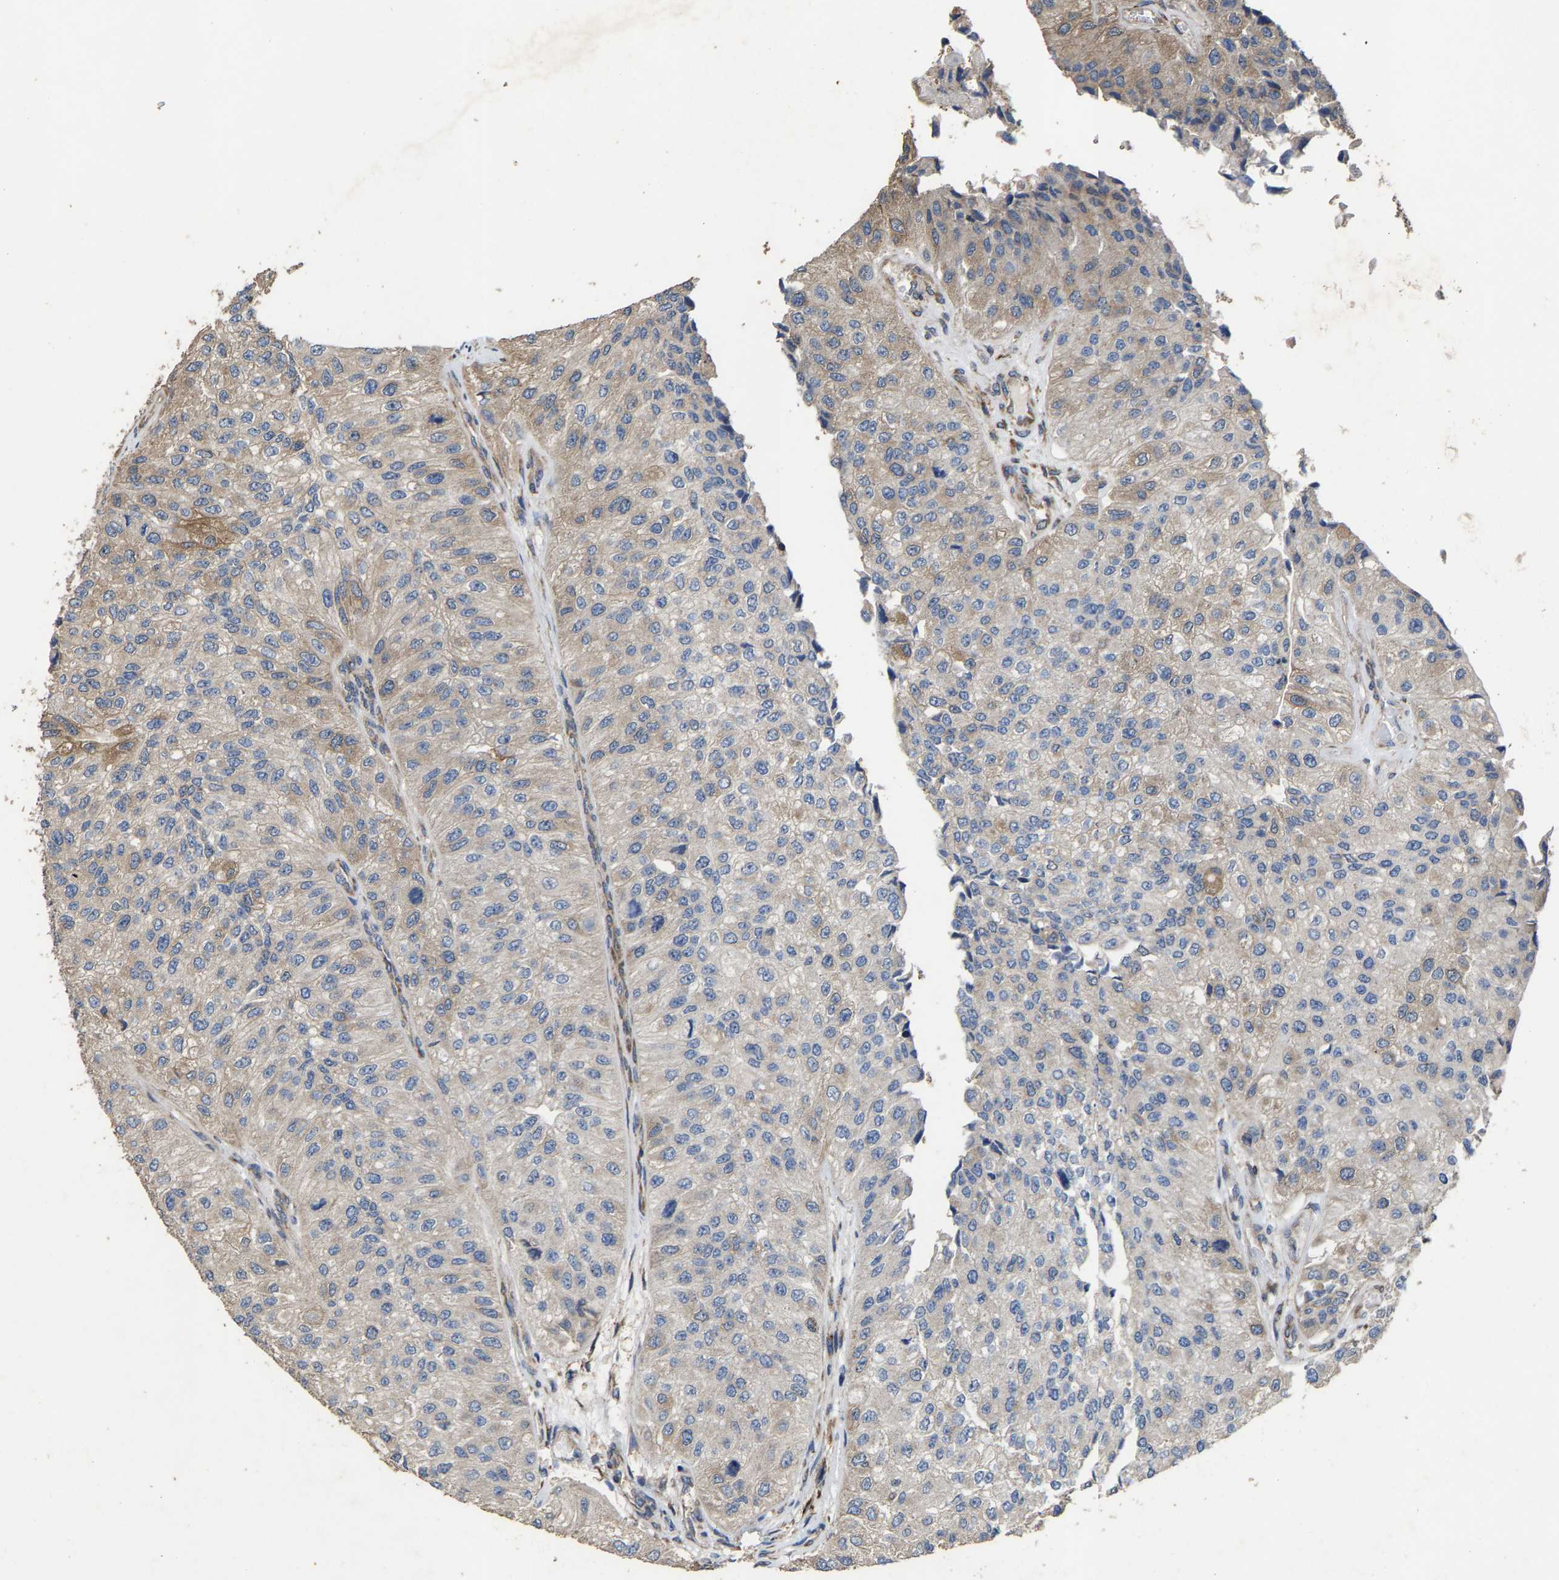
{"staining": {"intensity": "weak", "quantity": "<25%", "location": "cytoplasmic/membranous"}, "tissue": "urothelial cancer", "cell_type": "Tumor cells", "image_type": "cancer", "snomed": [{"axis": "morphology", "description": "Urothelial carcinoma, High grade"}, {"axis": "topography", "description": "Kidney"}, {"axis": "topography", "description": "Urinary bladder"}], "caption": "The micrograph shows no significant positivity in tumor cells of urothelial carcinoma (high-grade).", "gene": "FGD3", "patient": {"sex": "male", "age": 77}}